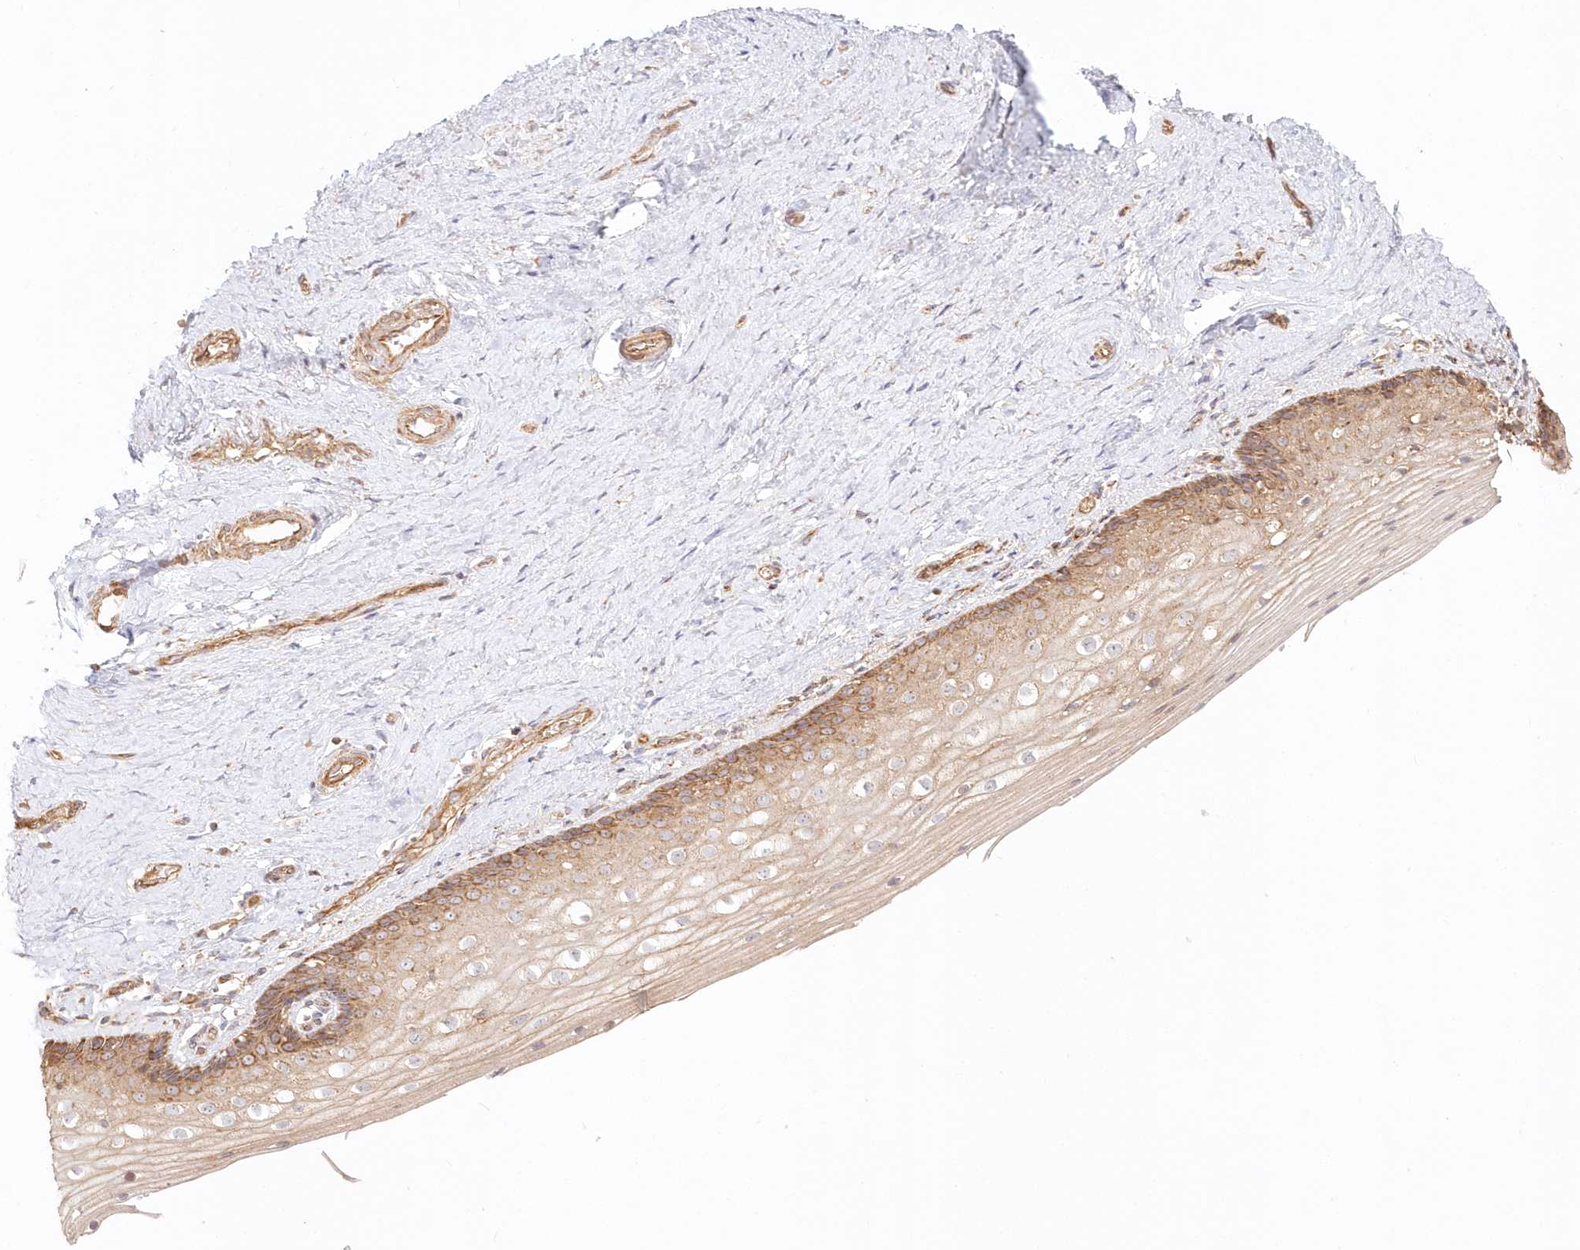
{"staining": {"intensity": "moderate", "quantity": ">75%", "location": "cytoplasmic/membranous"}, "tissue": "vagina", "cell_type": "Squamous epithelial cells", "image_type": "normal", "snomed": [{"axis": "morphology", "description": "Normal tissue, NOS"}, {"axis": "topography", "description": "Vagina"}], "caption": "Protein expression analysis of unremarkable vagina displays moderate cytoplasmic/membranous positivity in approximately >75% of squamous epithelial cells. (DAB (3,3'-diaminobenzidine) IHC with brightfield microscopy, high magnification).", "gene": "KIAA0232", "patient": {"sex": "female", "age": 46}}